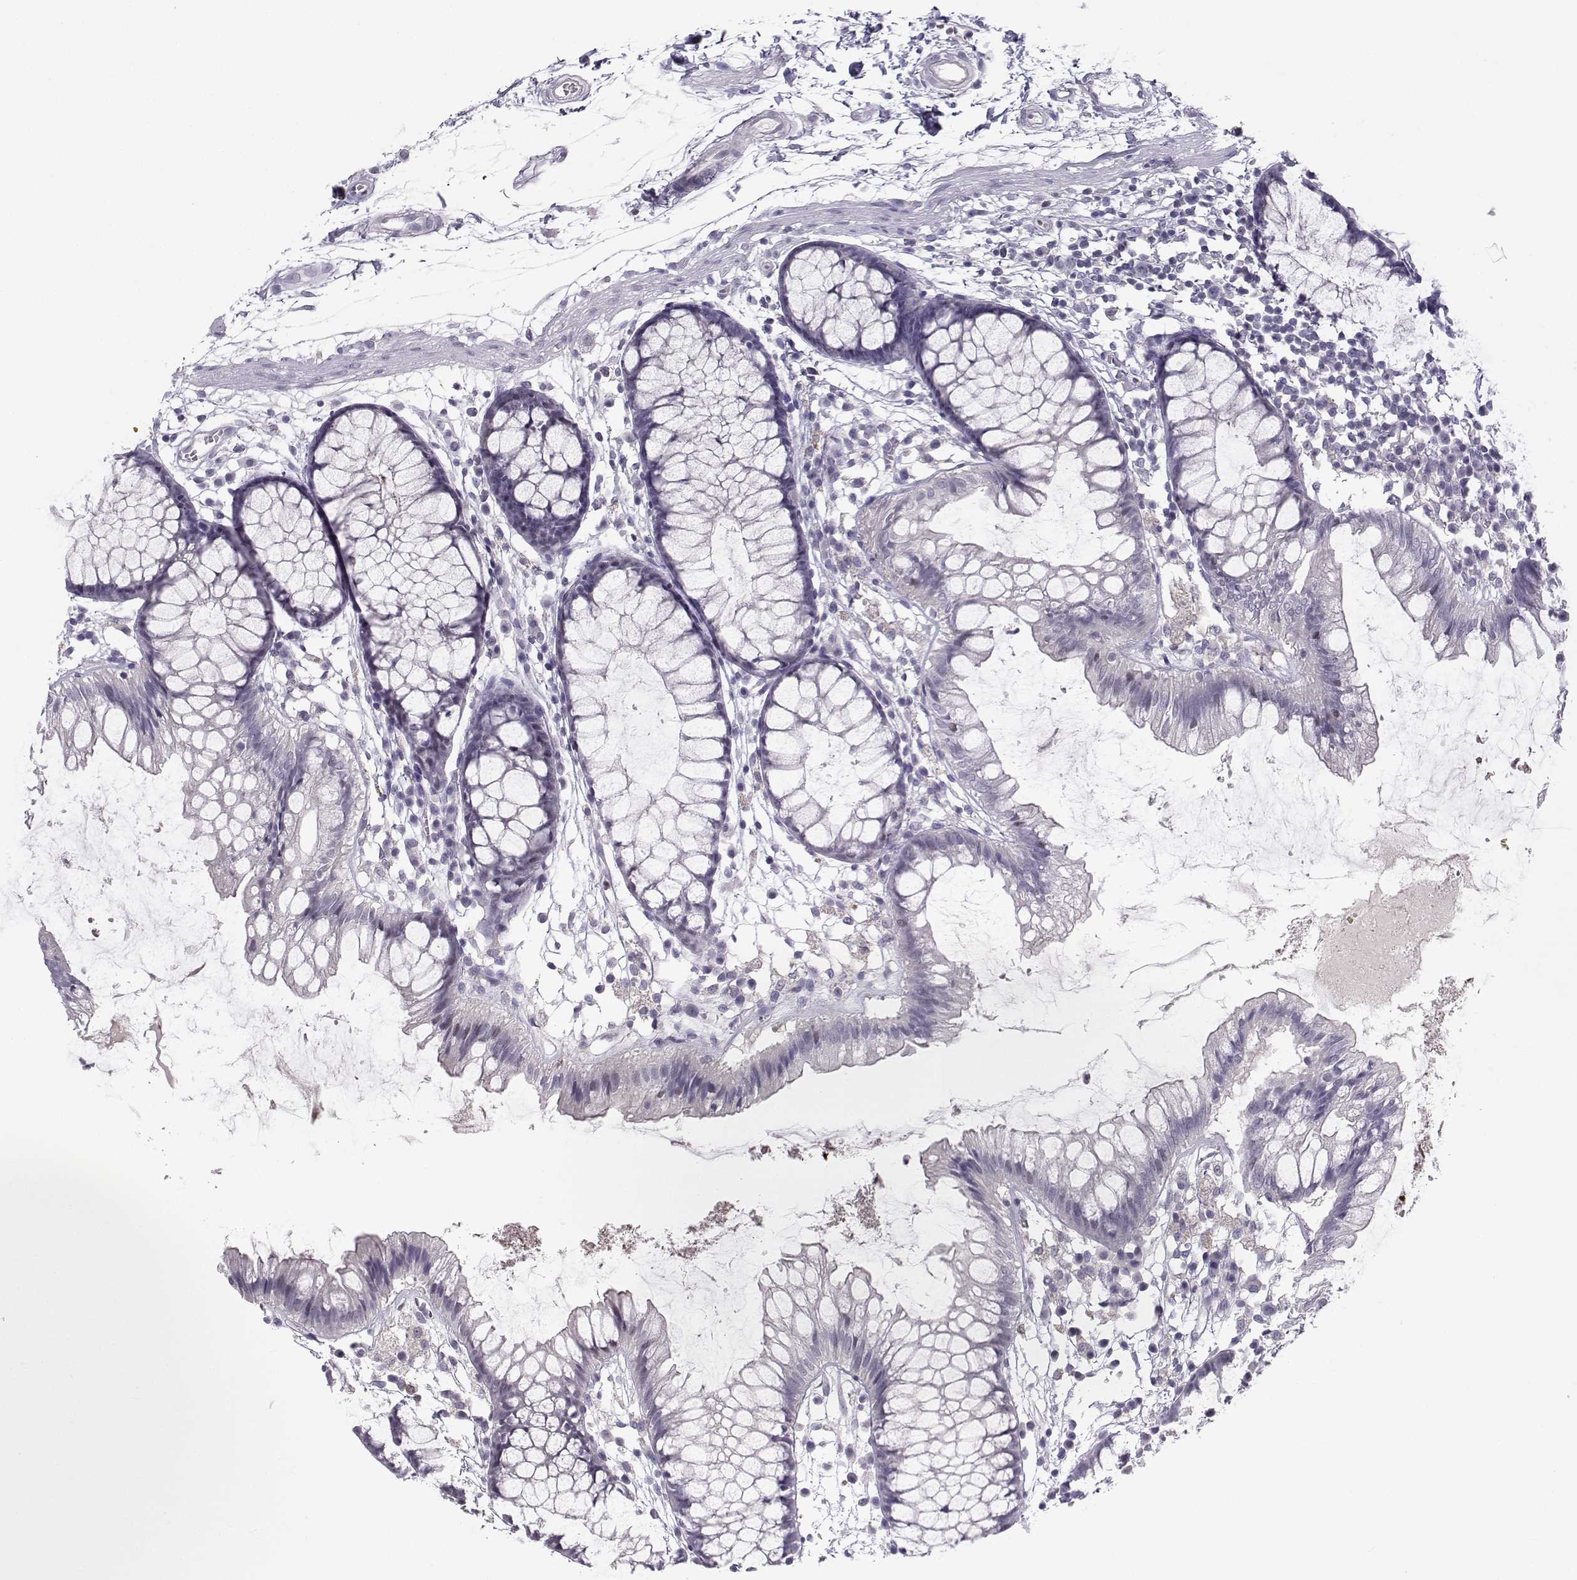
{"staining": {"intensity": "negative", "quantity": "none", "location": "none"}, "tissue": "colon", "cell_type": "Endothelial cells", "image_type": "normal", "snomed": [{"axis": "morphology", "description": "Normal tissue, NOS"}, {"axis": "morphology", "description": "Adenocarcinoma, NOS"}, {"axis": "topography", "description": "Colon"}], "caption": "This micrograph is of normal colon stained with IHC to label a protein in brown with the nuclei are counter-stained blue. There is no staining in endothelial cells. The staining was performed using DAB to visualize the protein expression in brown, while the nuclei were stained in blue with hematoxylin (Magnification: 20x).", "gene": "MROH7", "patient": {"sex": "male", "age": 65}}